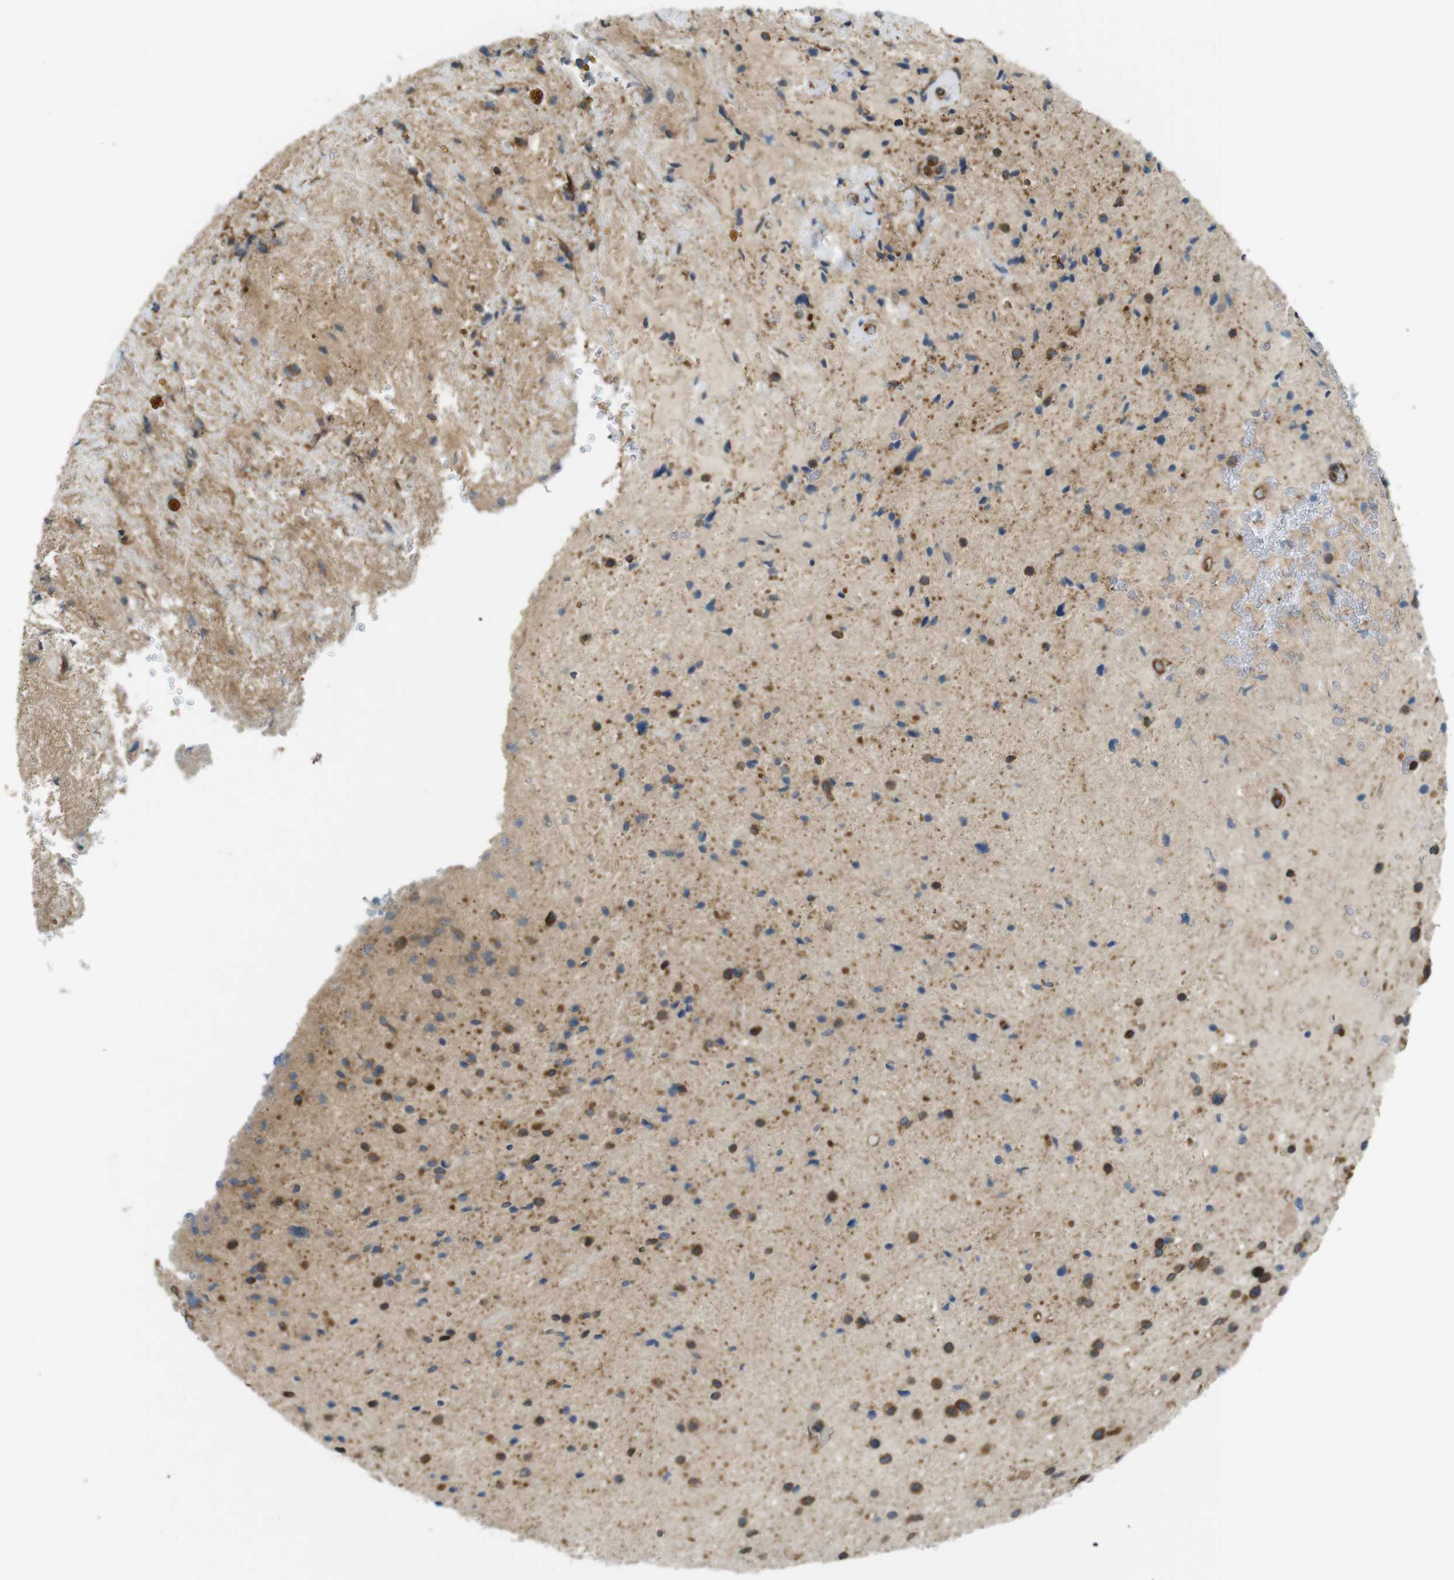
{"staining": {"intensity": "moderate", "quantity": ">75%", "location": "cytoplasmic/membranous"}, "tissue": "glioma", "cell_type": "Tumor cells", "image_type": "cancer", "snomed": [{"axis": "morphology", "description": "Glioma, malignant, High grade"}, {"axis": "topography", "description": "Brain"}], "caption": "Tumor cells reveal moderate cytoplasmic/membranous expression in approximately >75% of cells in high-grade glioma (malignant).", "gene": "TSC1", "patient": {"sex": "male", "age": 33}}